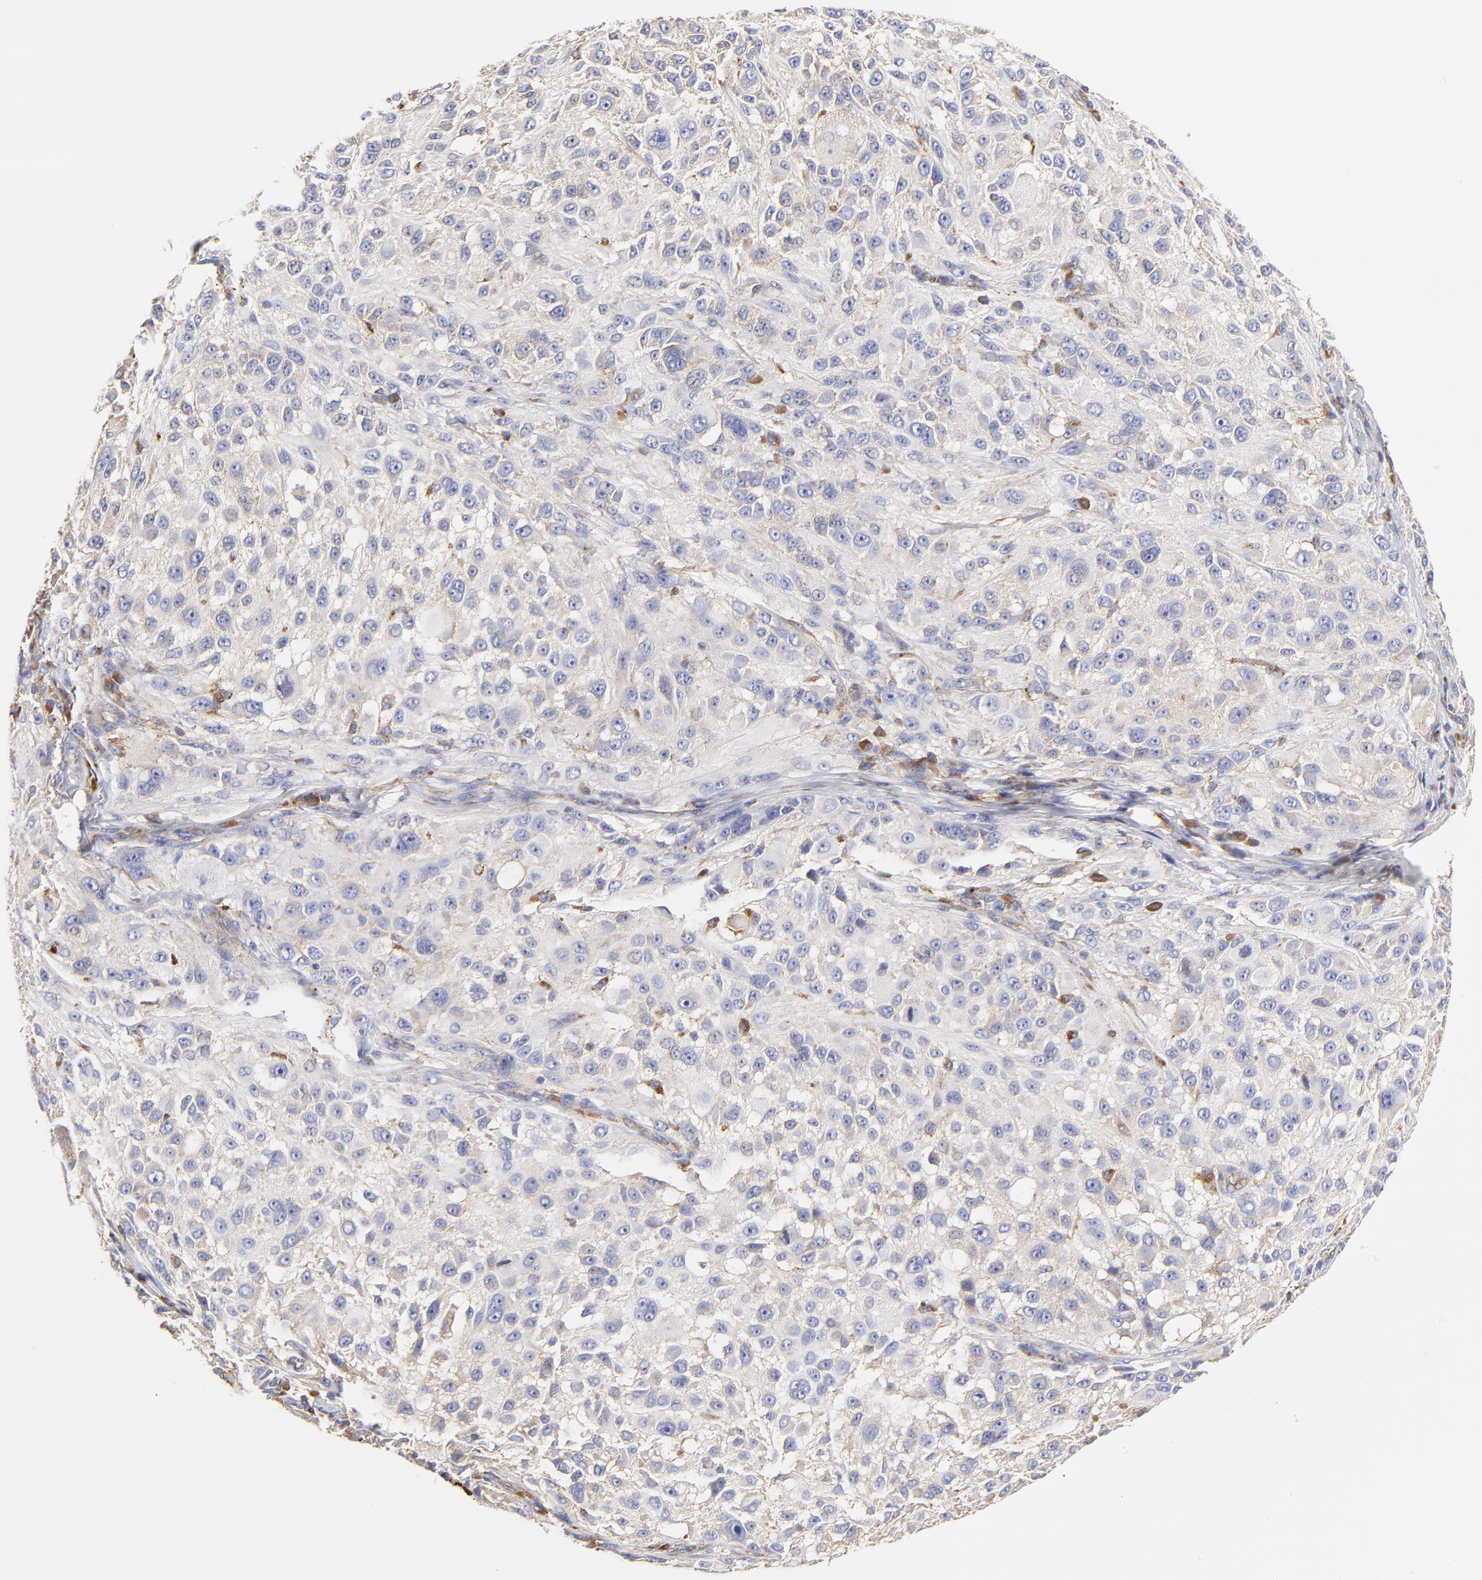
{"staining": {"intensity": "weak", "quantity": ">75%", "location": "cytoplasmic/membranous"}, "tissue": "melanoma", "cell_type": "Tumor cells", "image_type": "cancer", "snomed": [{"axis": "morphology", "description": "Necrosis, NOS"}, {"axis": "morphology", "description": "Malignant melanoma, NOS"}, {"axis": "topography", "description": "Skin"}], "caption": "Protein staining of malignant melanoma tissue reveals weak cytoplasmic/membranous expression in approximately >75% of tumor cells.", "gene": "CD2AP", "patient": {"sex": "female", "age": 87}}